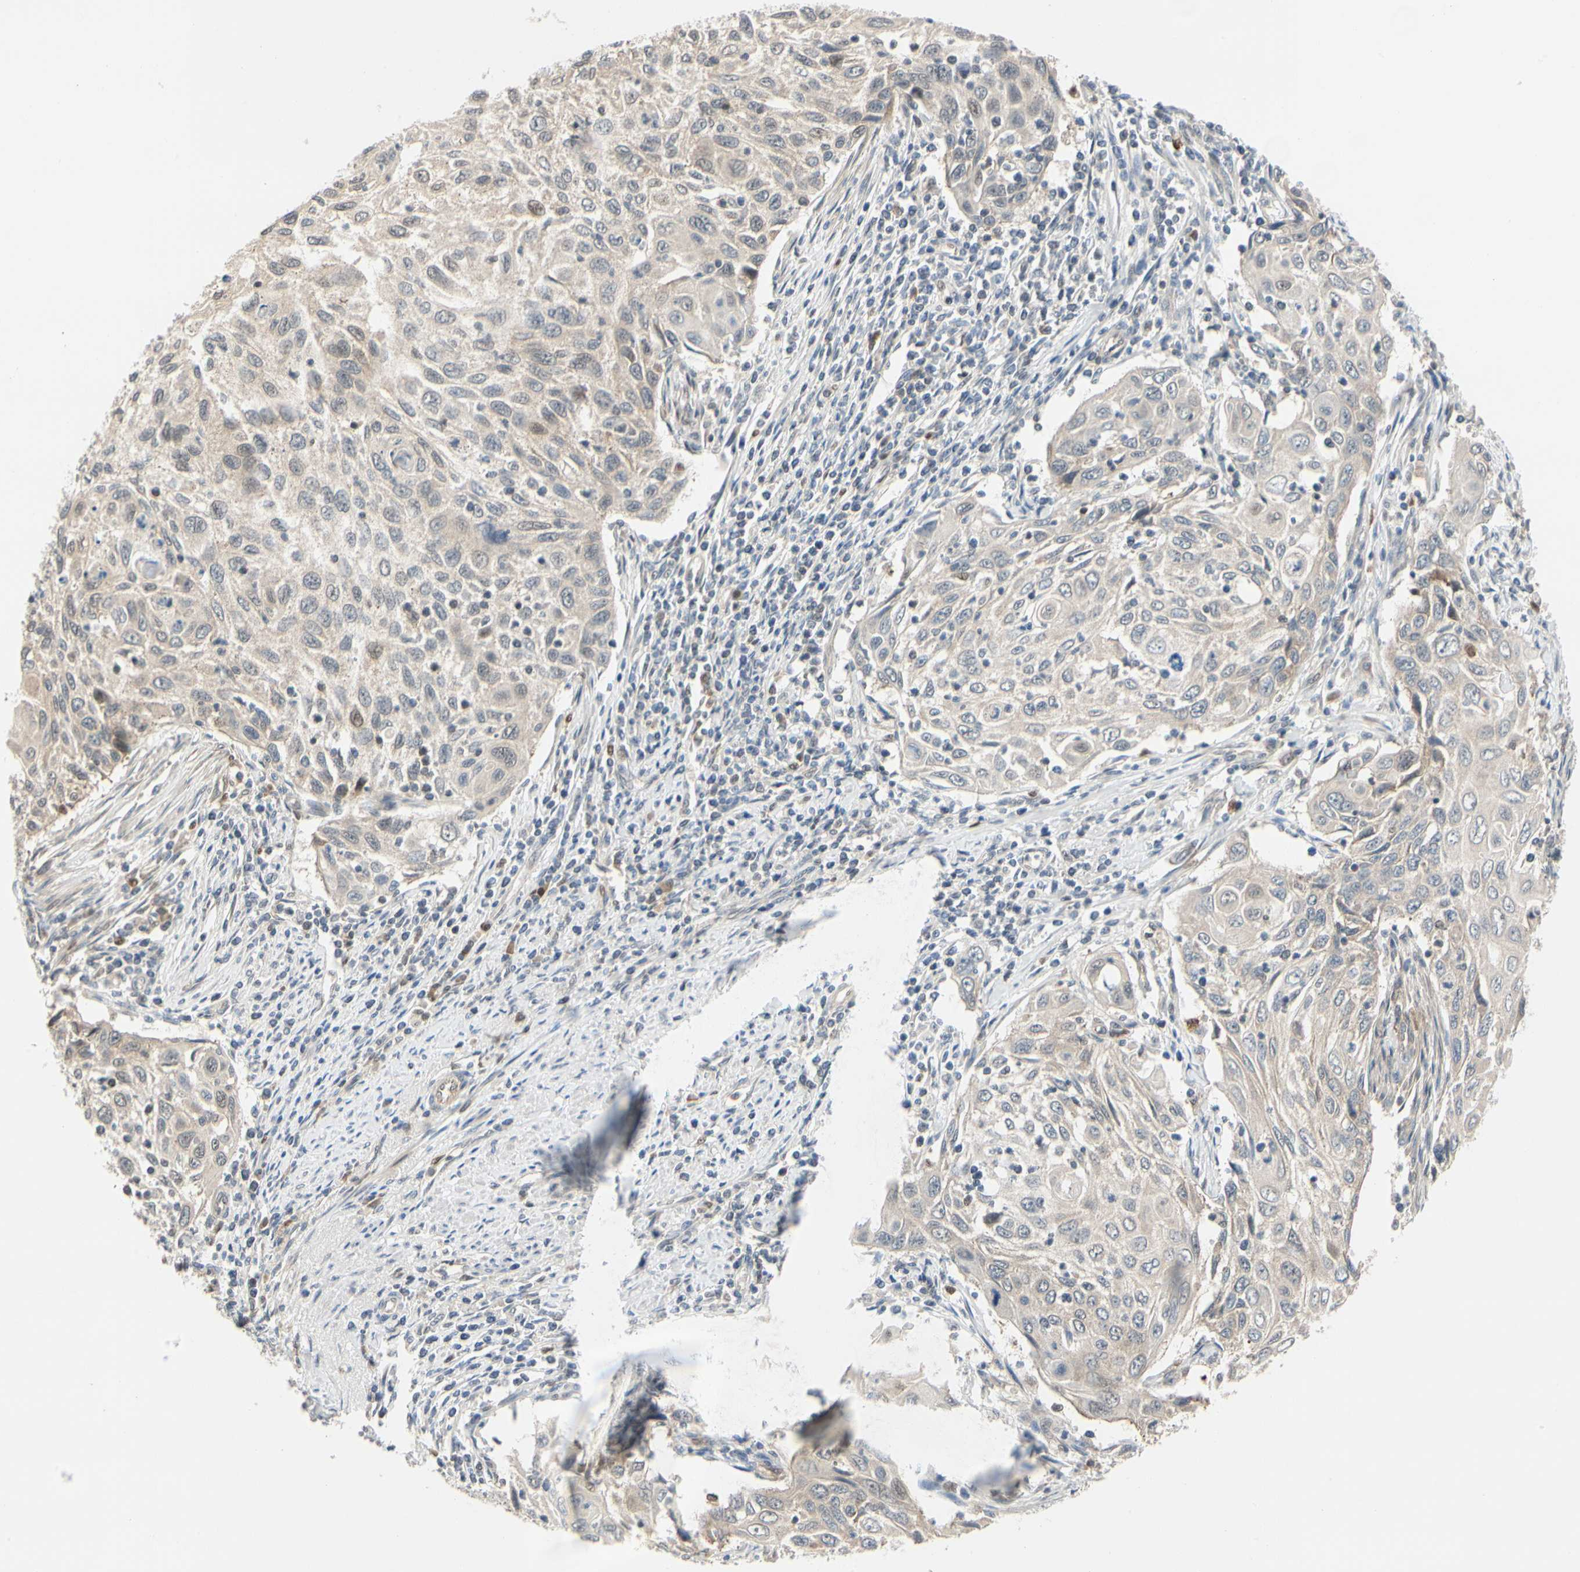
{"staining": {"intensity": "weak", "quantity": ">75%", "location": "cytoplasmic/membranous"}, "tissue": "cervical cancer", "cell_type": "Tumor cells", "image_type": "cancer", "snomed": [{"axis": "morphology", "description": "Squamous cell carcinoma, NOS"}, {"axis": "topography", "description": "Cervix"}], "caption": "Weak cytoplasmic/membranous expression for a protein is identified in approximately >75% of tumor cells of cervical squamous cell carcinoma using immunohistochemistry.", "gene": "CDK5", "patient": {"sex": "female", "age": 70}}